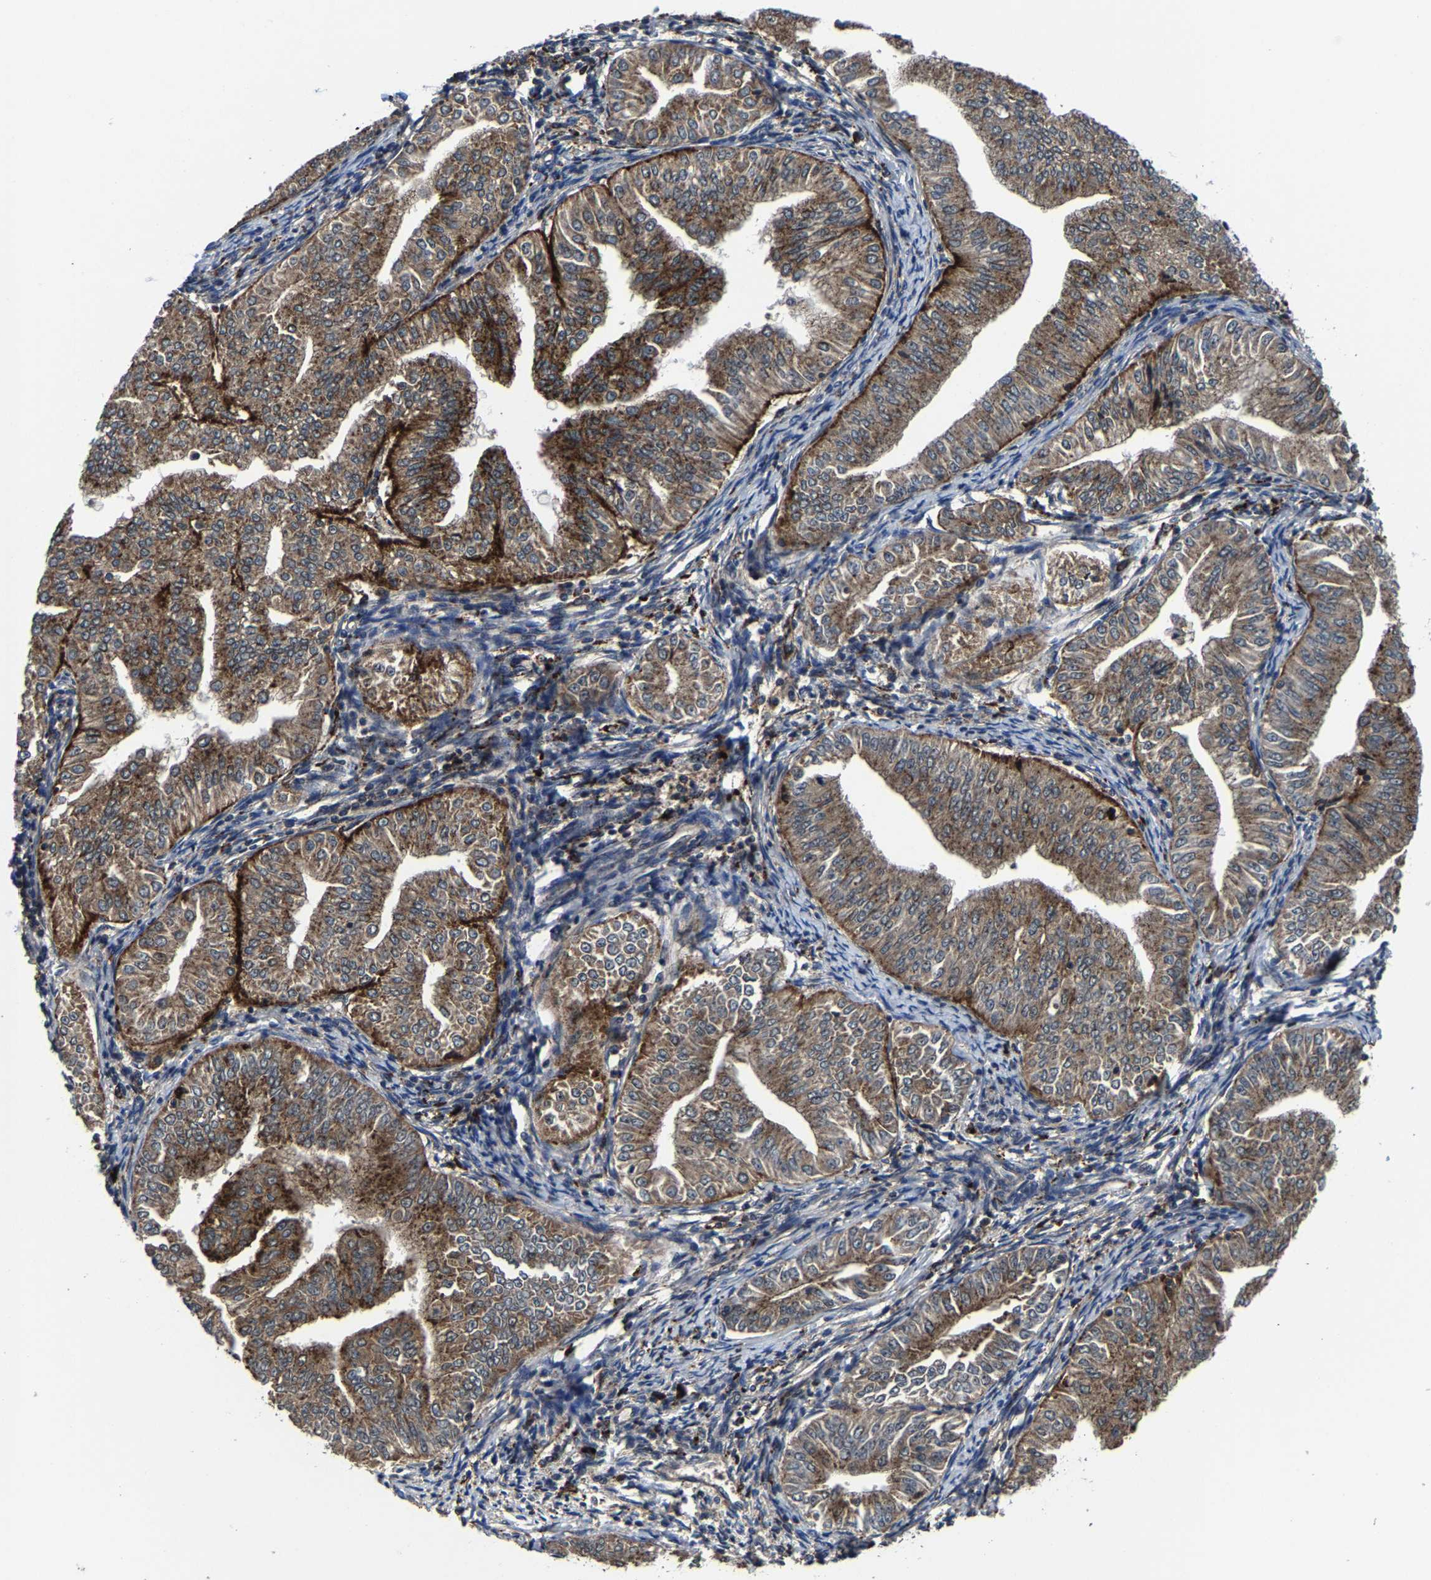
{"staining": {"intensity": "moderate", "quantity": ">75%", "location": "cytoplasmic/membranous"}, "tissue": "endometrial cancer", "cell_type": "Tumor cells", "image_type": "cancer", "snomed": [{"axis": "morphology", "description": "Normal tissue, NOS"}, {"axis": "morphology", "description": "Adenocarcinoma, NOS"}, {"axis": "topography", "description": "Endometrium"}], "caption": "IHC histopathology image of endometrial adenocarcinoma stained for a protein (brown), which reveals medium levels of moderate cytoplasmic/membranous expression in about >75% of tumor cells.", "gene": "ZCCHC7", "patient": {"sex": "female", "age": 53}}